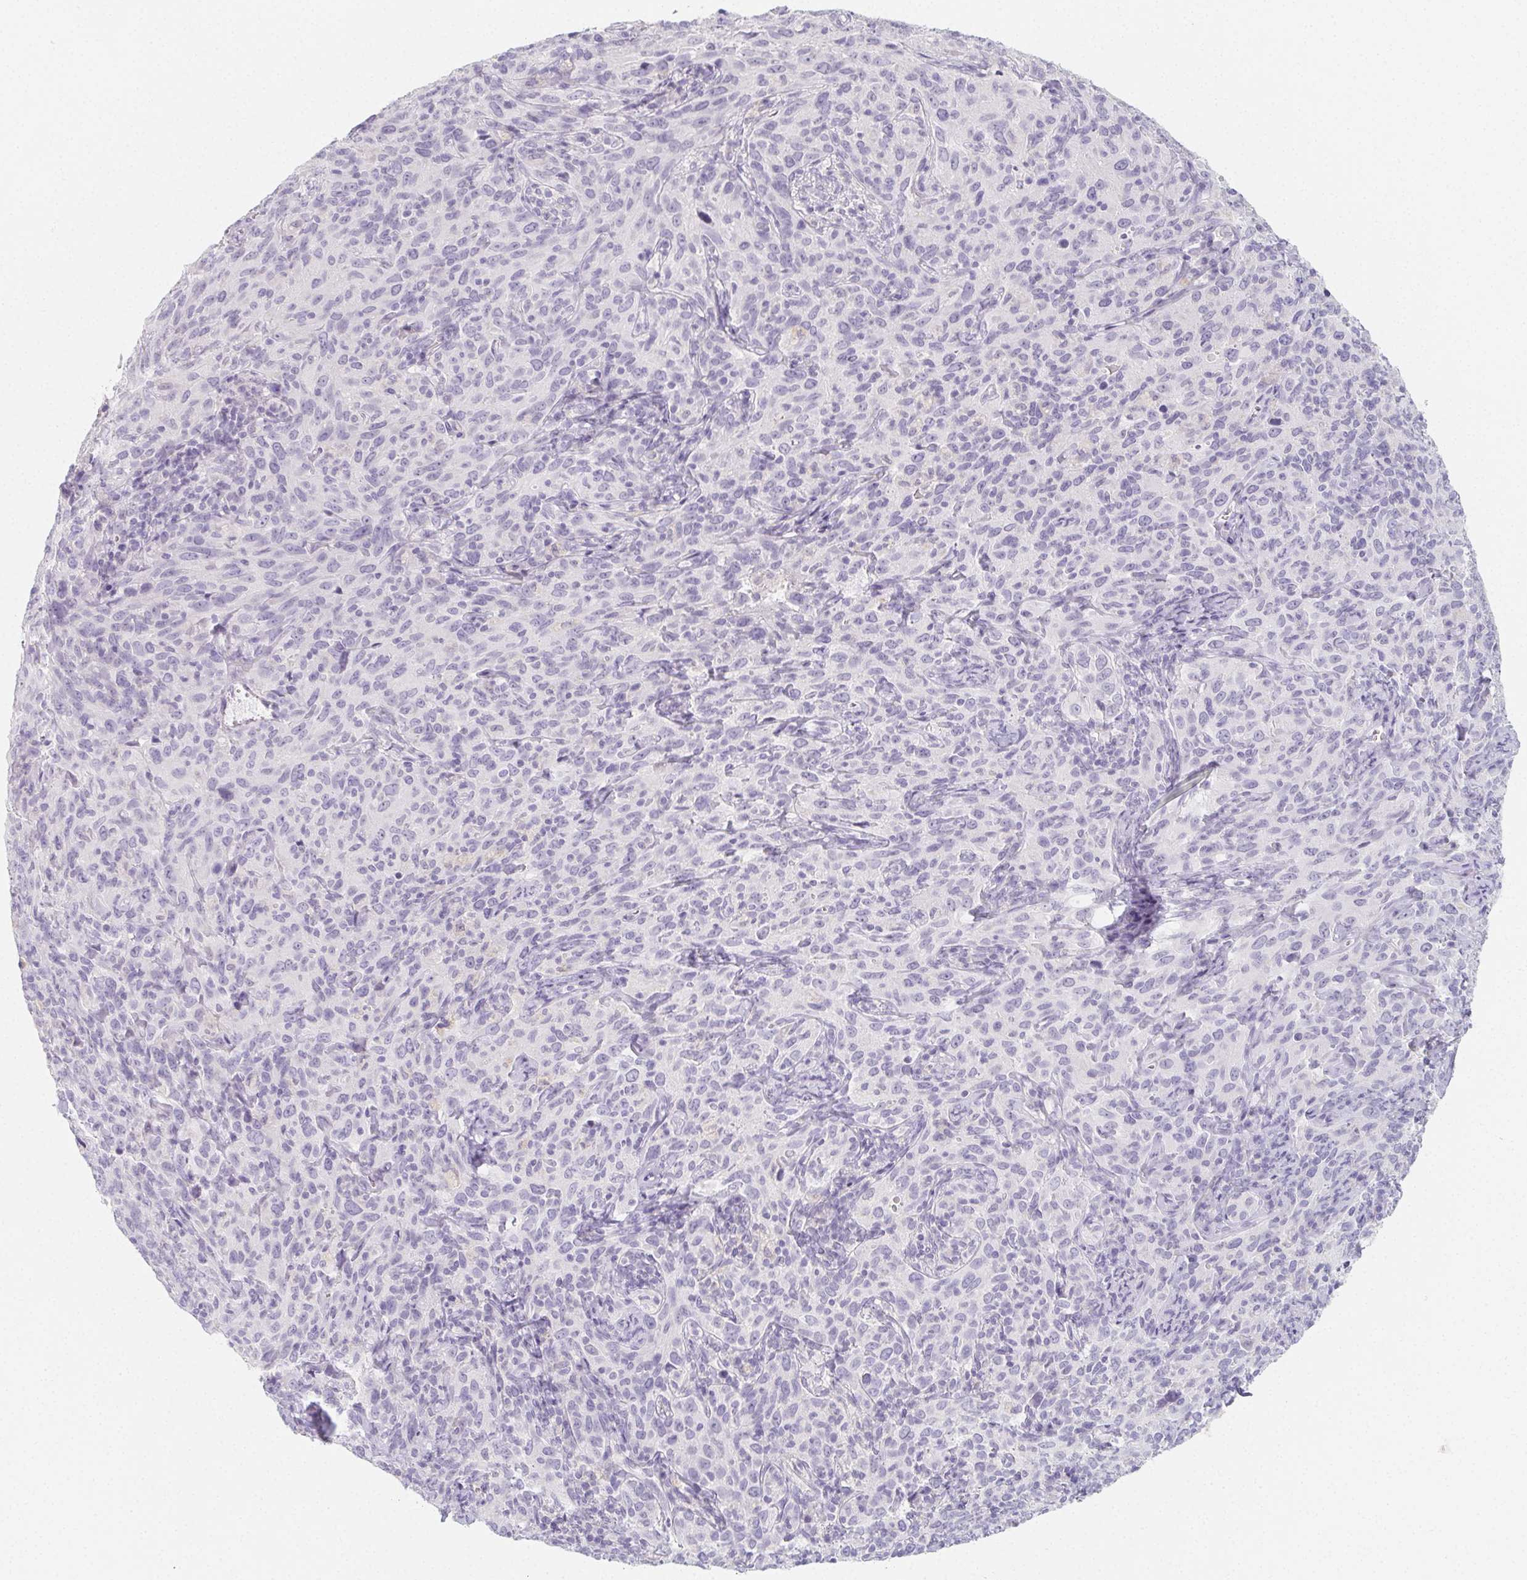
{"staining": {"intensity": "negative", "quantity": "none", "location": "none"}, "tissue": "cervical cancer", "cell_type": "Tumor cells", "image_type": "cancer", "snomed": [{"axis": "morphology", "description": "Squamous cell carcinoma, NOS"}, {"axis": "topography", "description": "Cervix"}], "caption": "Squamous cell carcinoma (cervical) stained for a protein using immunohistochemistry demonstrates no positivity tumor cells.", "gene": "GLIPR1L1", "patient": {"sex": "female", "age": 51}}